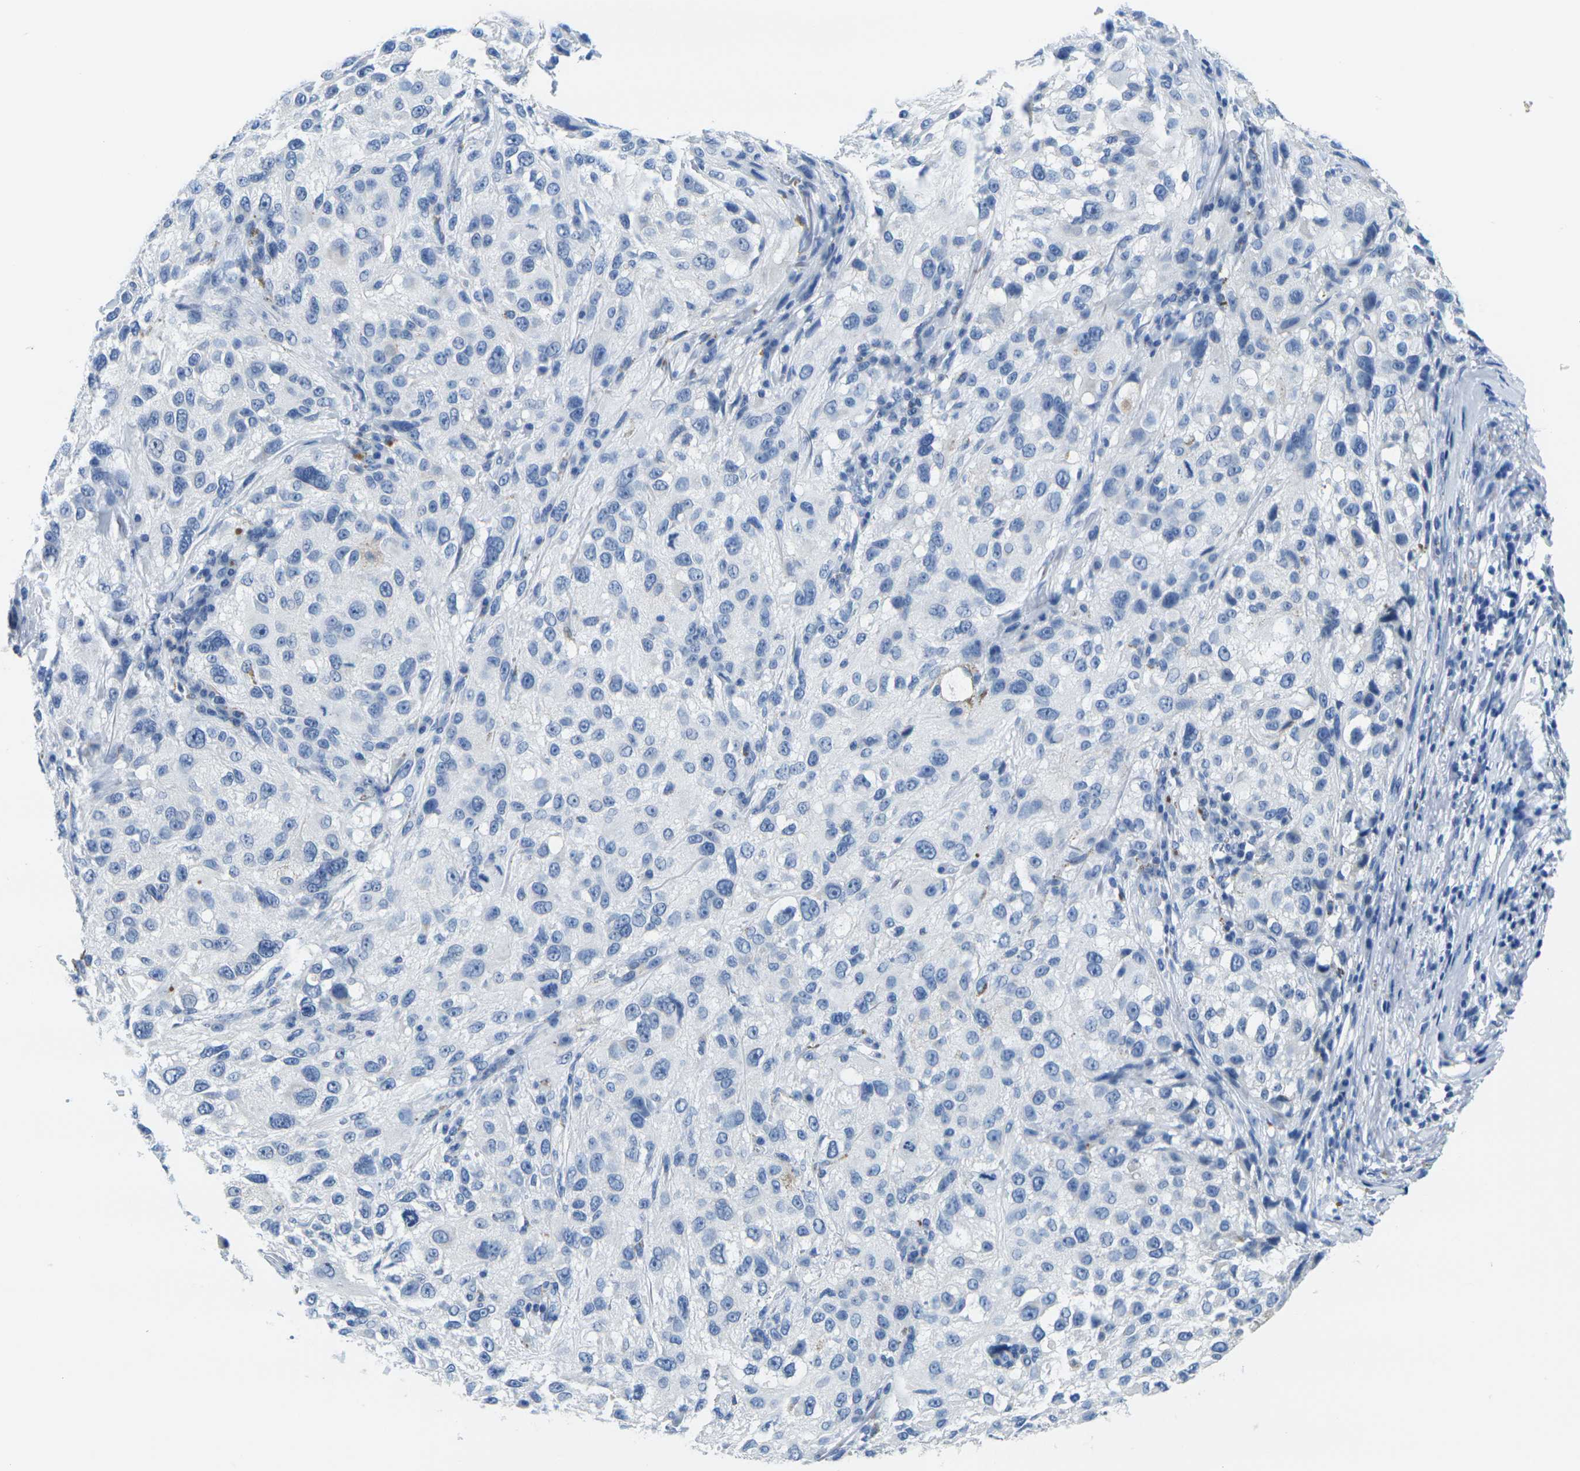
{"staining": {"intensity": "negative", "quantity": "none", "location": "none"}, "tissue": "melanoma", "cell_type": "Tumor cells", "image_type": "cancer", "snomed": [{"axis": "morphology", "description": "Necrosis, NOS"}, {"axis": "morphology", "description": "Malignant melanoma, NOS"}, {"axis": "topography", "description": "Skin"}], "caption": "The photomicrograph displays no significant positivity in tumor cells of melanoma.", "gene": "FAM3D", "patient": {"sex": "female", "age": 87}}